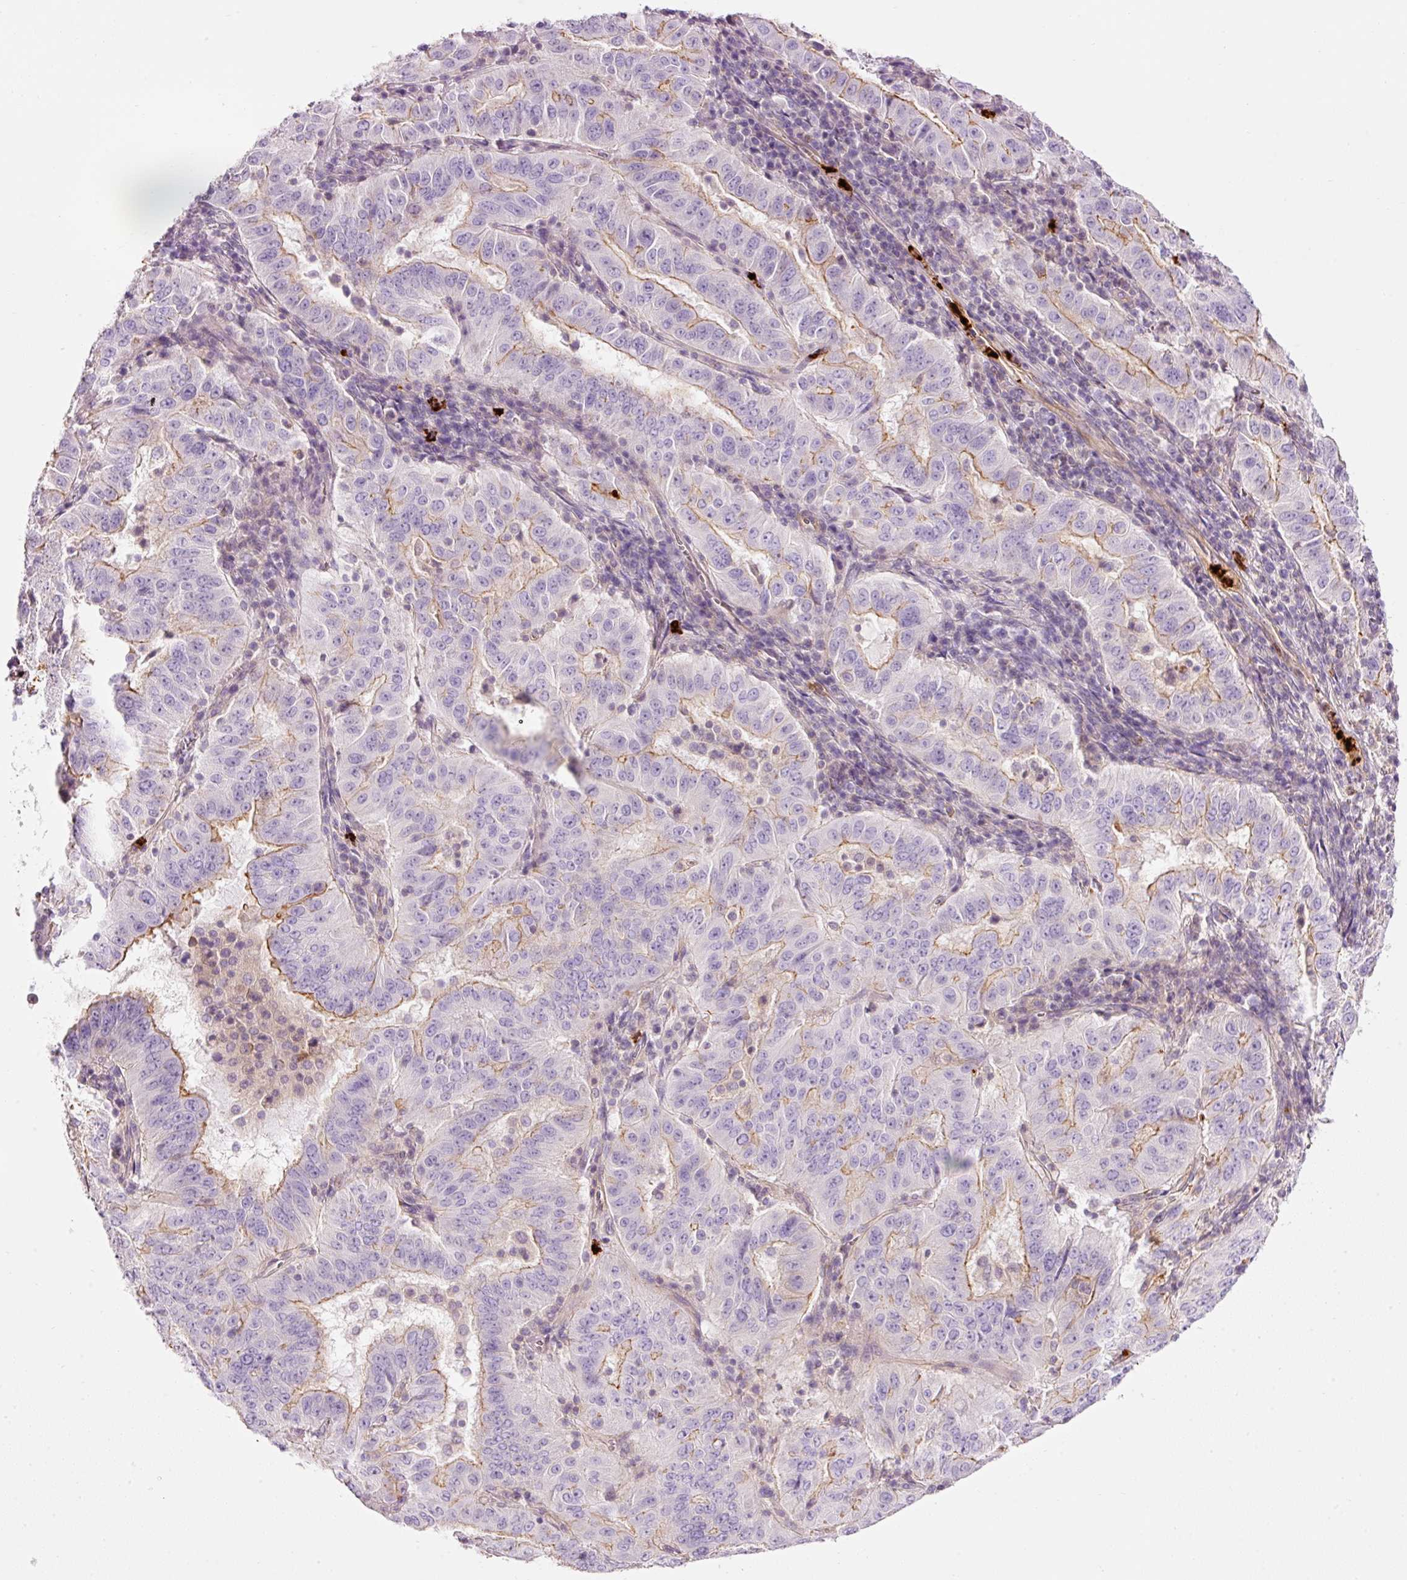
{"staining": {"intensity": "moderate", "quantity": "<25%", "location": "cytoplasmic/membranous"}, "tissue": "pancreatic cancer", "cell_type": "Tumor cells", "image_type": "cancer", "snomed": [{"axis": "morphology", "description": "Adenocarcinoma, NOS"}, {"axis": "topography", "description": "Pancreas"}], "caption": "Immunohistochemical staining of human adenocarcinoma (pancreatic) reveals low levels of moderate cytoplasmic/membranous protein staining in about <25% of tumor cells.", "gene": "MAP3K3", "patient": {"sex": "male", "age": 63}}